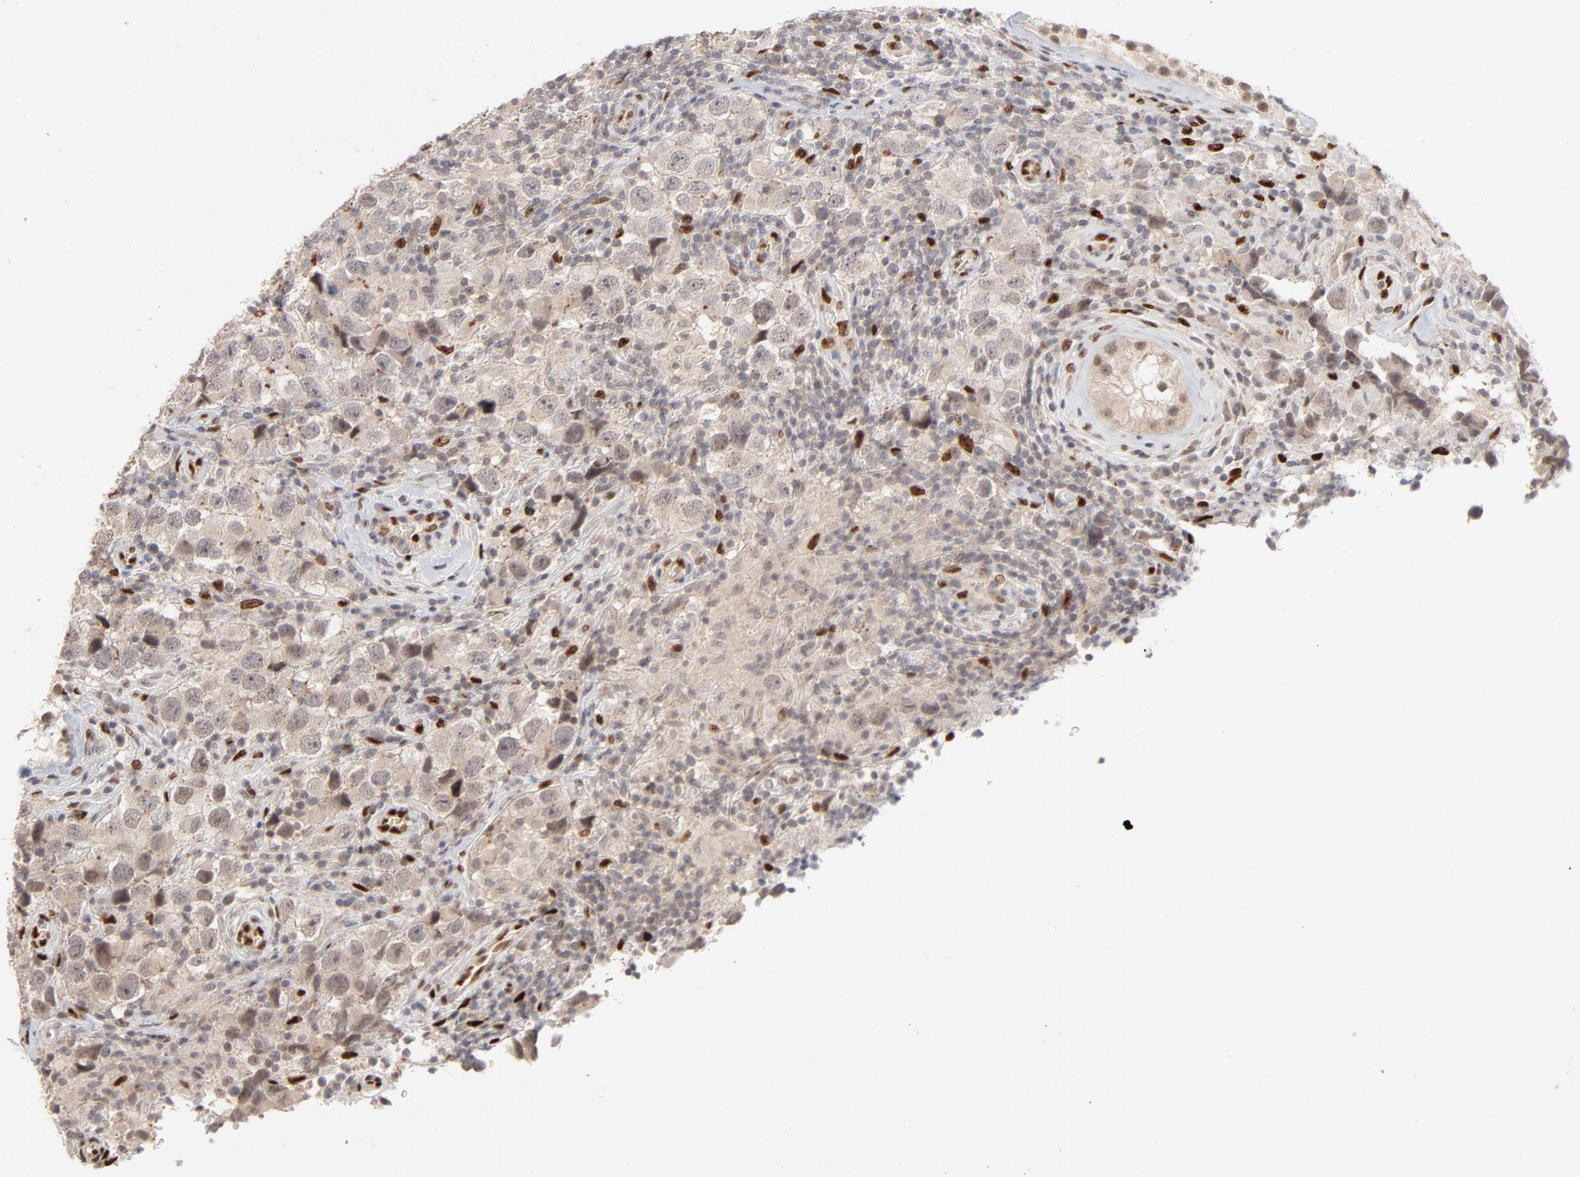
{"staining": {"intensity": "weak", "quantity": "25%-75%", "location": "nuclear"}, "tissue": "testis cancer", "cell_type": "Tumor cells", "image_type": "cancer", "snomed": [{"axis": "morphology", "description": "Carcinoma, Embryonal, NOS"}, {"axis": "topography", "description": "Testis"}], "caption": "The immunohistochemical stain highlights weak nuclear expression in tumor cells of testis embryonal carcinoma tissue.", "gene": "NFIB", "patient": {"sex": "male", "age": 21}}